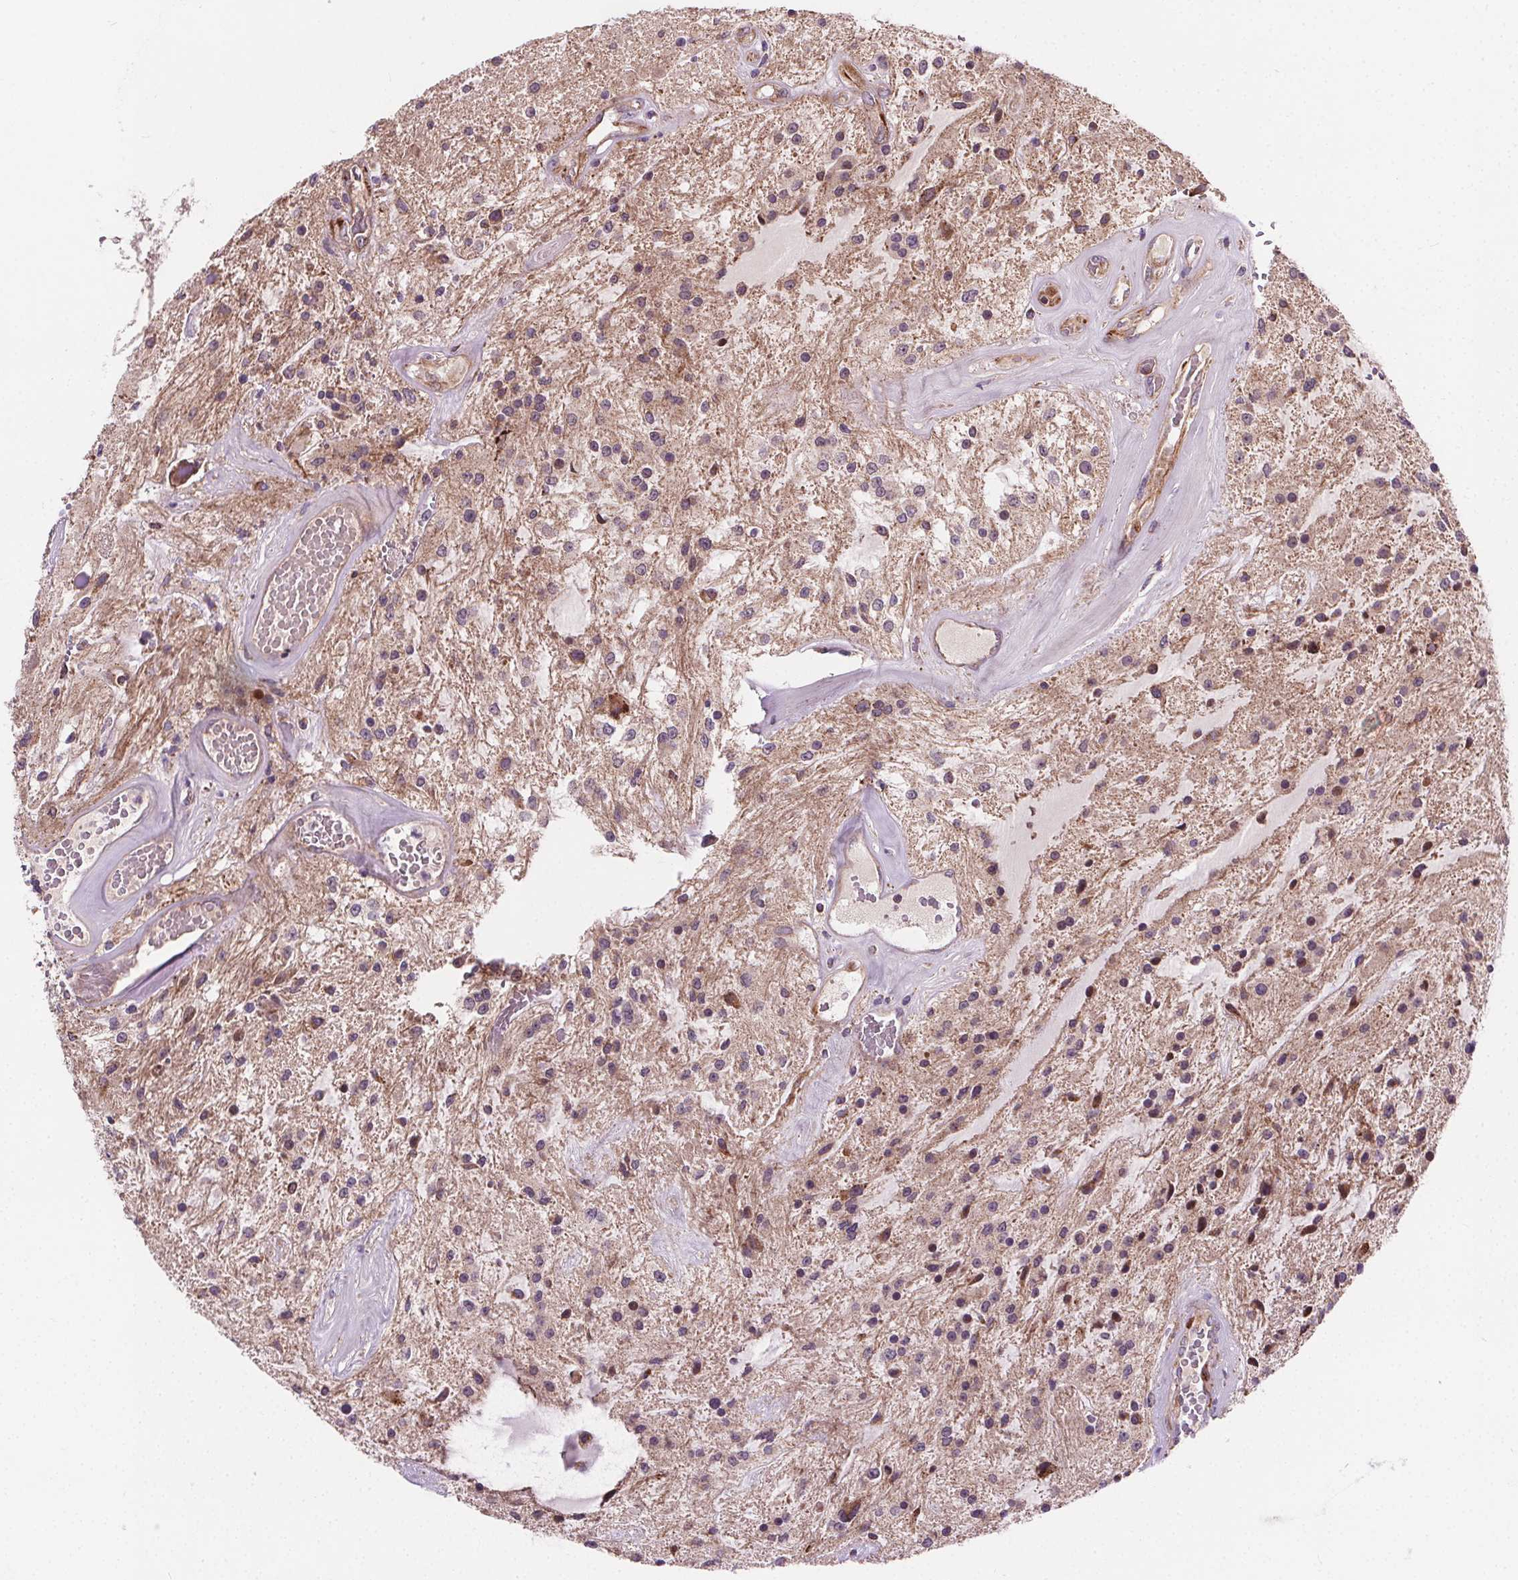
{"staining": {"intensity": "moderate", "quantity": "25%-75%", "location": "cytoplasmic/membranous"}, "tissue": "glioma", "cell_type": "Tumor cells", "image_type": "cancer", "snomed": [{"axis": "morphology", "description": "Glioma, malignant, Low grade"}, {"axis": "topography", "description": "Cerebellum"}], "caption": "Human low-grade glioma (malignant) stained with a protein marker exhibits moderate staining in tumor cells.", "gene": "GOLT1B", "patient": {"sex": "female", "age": 14}}